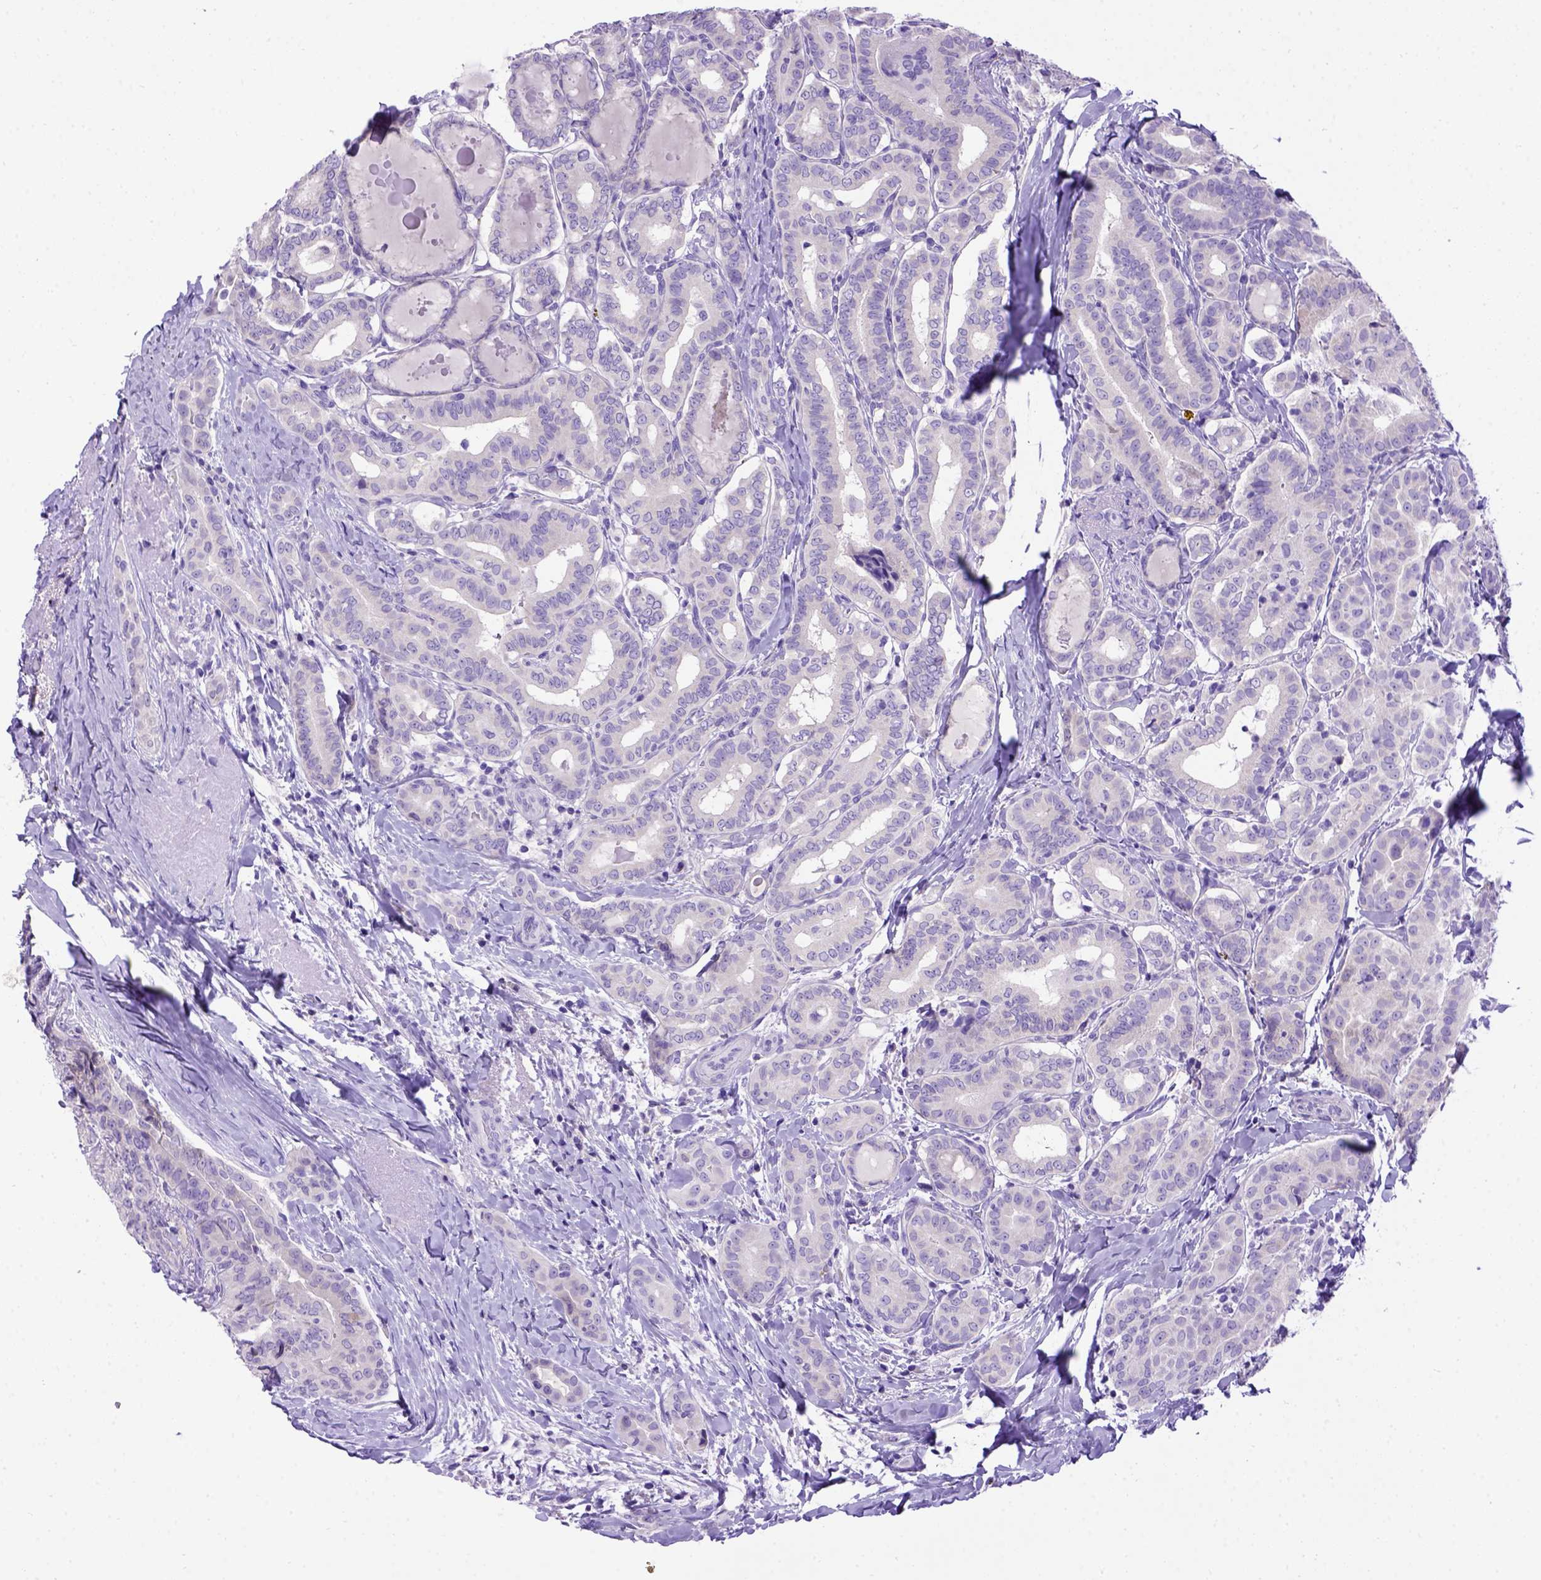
{"staining": {"intensity": "negative", "quantity": "none", "location": "none"}, "tissue": "thyroid cancer", "cell_type": "Tumor cells", "image_type": "cancer", "snomed": [{"axis": "morphology", "description": "Papillary adenocarcinoma, NOS"}, {"axis": "morphology", "description": "Papillary adenoma metastatic"}, {"axis": "topography", "description": "Thyroid gland"}], "caption": "Immunohistochemical staining of human thyroid cancer reveals no significant positivity in tumor cells.", "gene": "PTGES", "patient": {"sex": "female", "age": 50}}